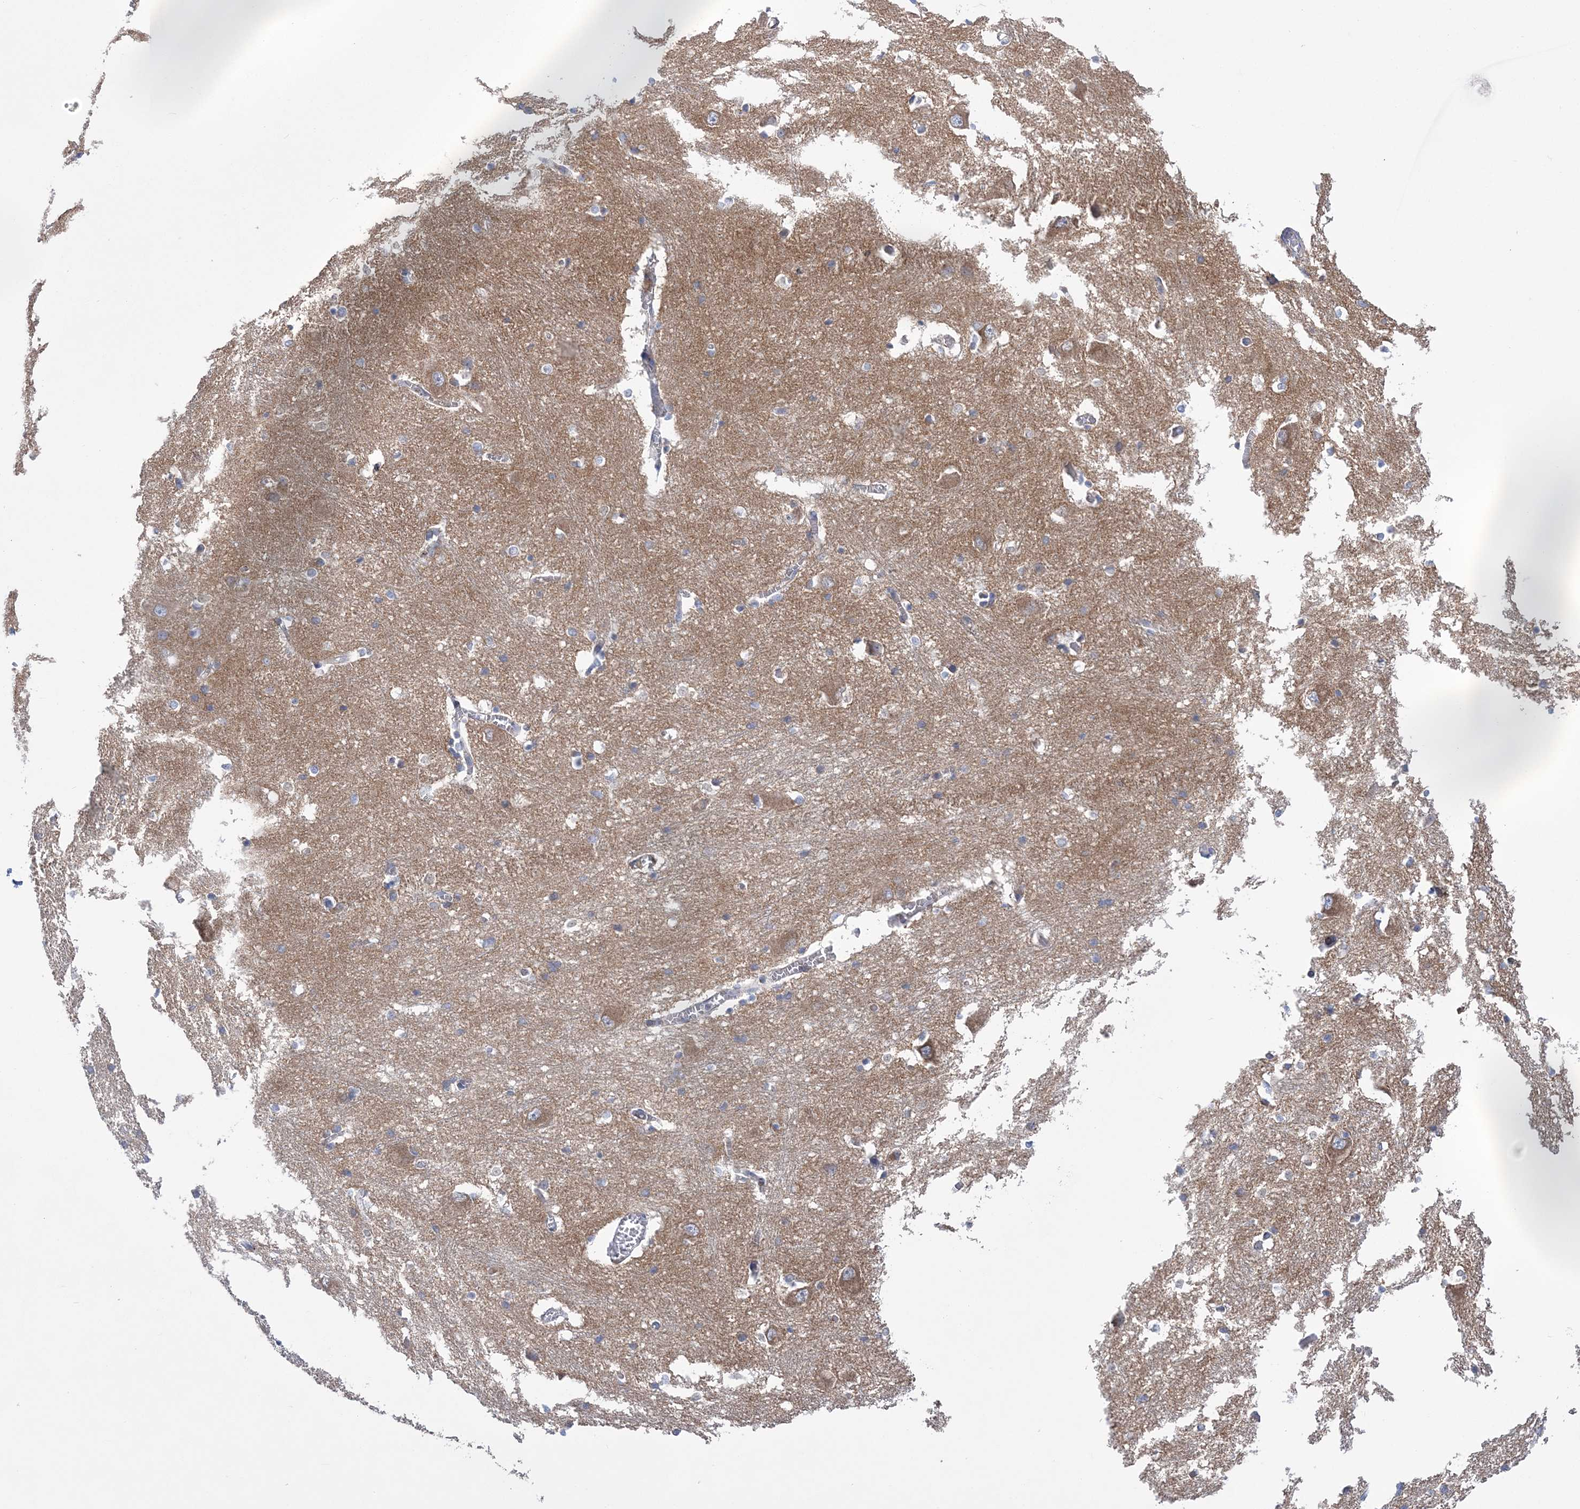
{"staining": {"intensity": "weak", "quantity": "<25%", "location": "cytoplasmic/membranous"}, "tissue": "caudate", "cell_type": "Glial cells", "image_type": "normal", "snomed": [{"axis": "morphology", "description": "Normal tissue, NOS"}, {"axis": "topography", "description": "Lateral ventricle wall"}], "caption": "Caudate was stained to show a protein in brown. There is no significant expression in glial cells. (Brightfield microscopy of DAB immunohistochemistry at high magnification).", "gene": "COPB2", "patient": {"sex": "male", "age": 37}}